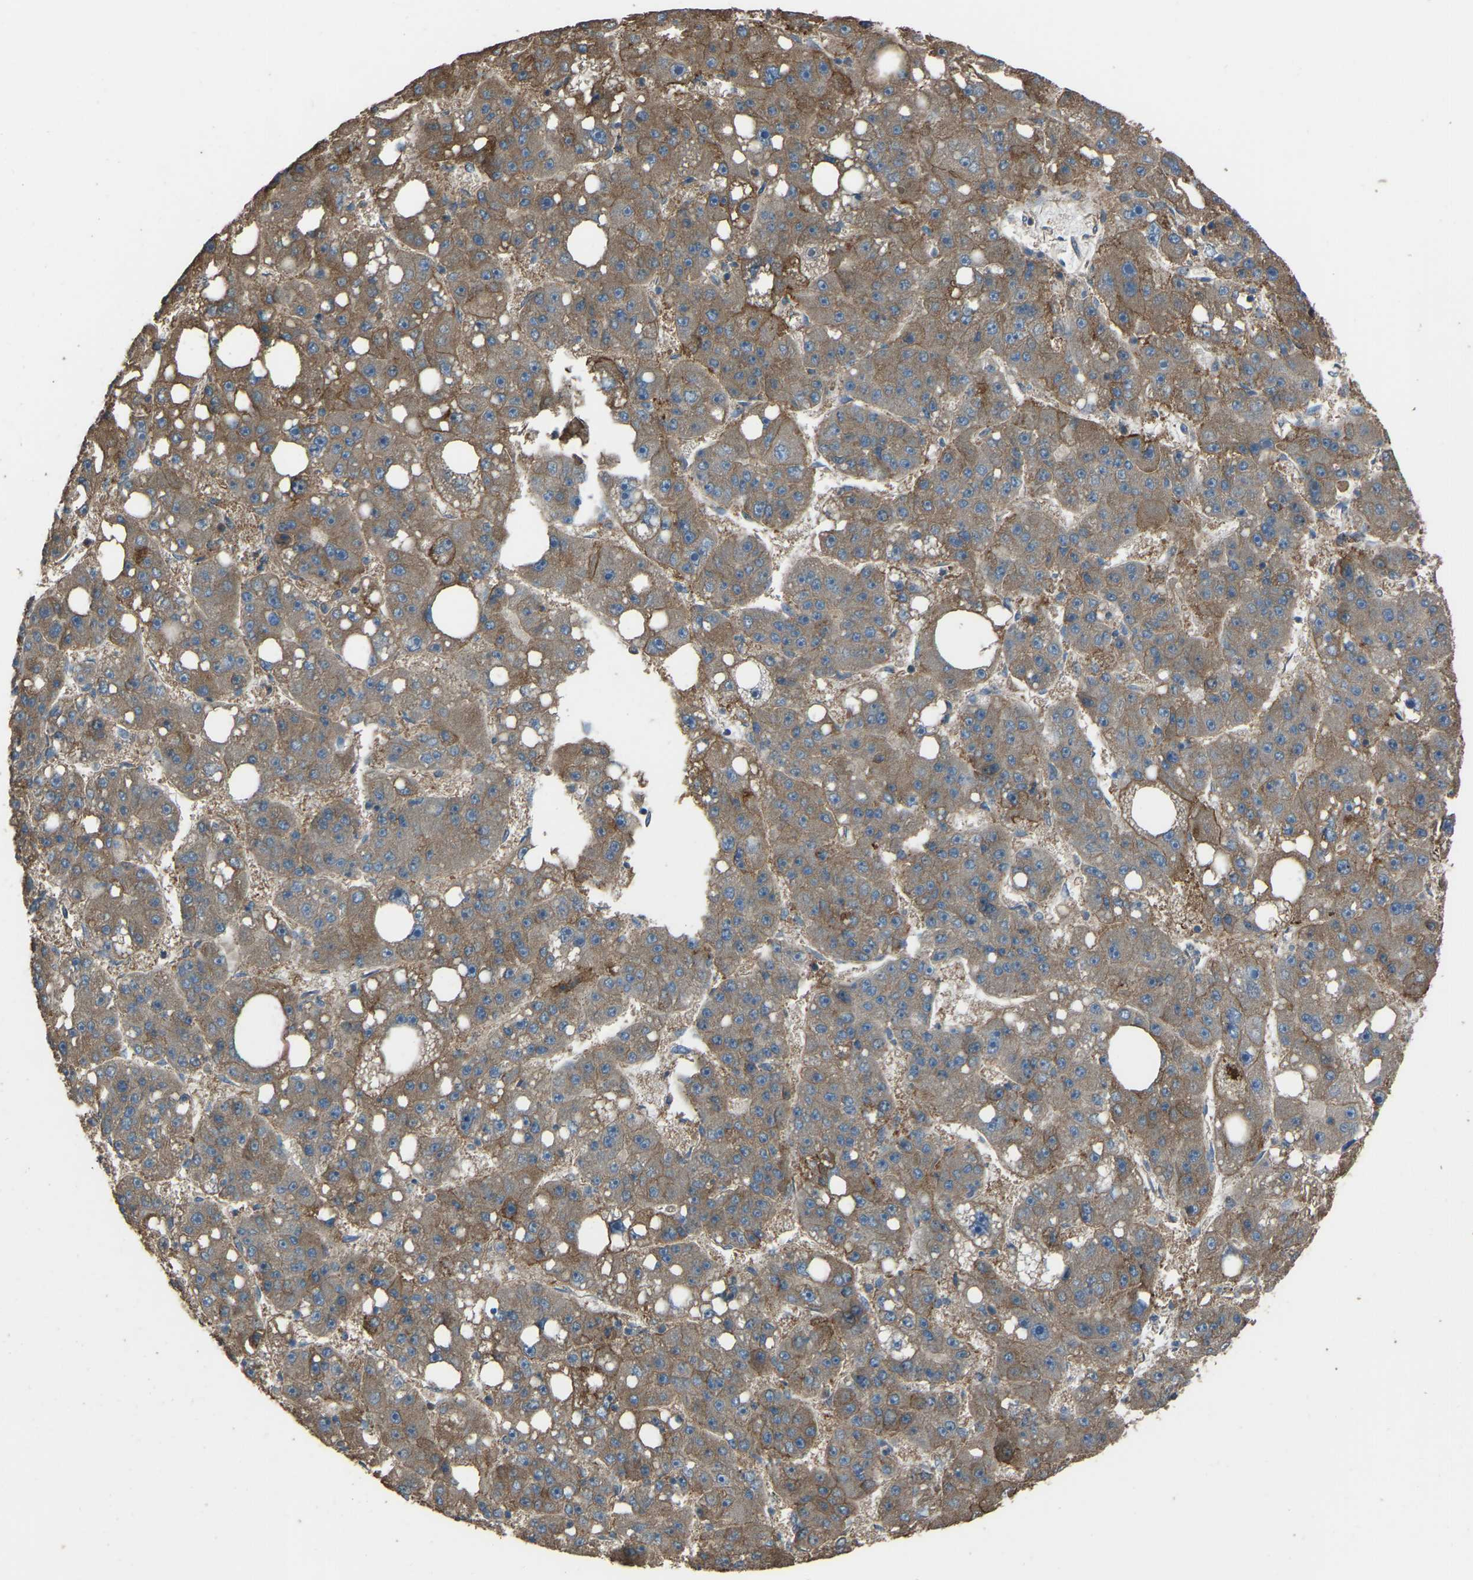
{"staining": {"intensity": "moderate", "quantity": "25%-75%", "location": "cytoplasmic/membranous"}, "tissue": "liver cancer", "cell_type": "Tumor cells", "image_type": "cancer", "snomed": [{"axis": "morphology", "description": "Carcinoma, Hepatocellular, NOS"}, {"axis": "topography", "description": "Liver"}], "caption": "Immunohistochemical staining of human hepatocellular carcinoma (liver) demonstrates moderate cytoplasmic/membranous protein staining in about 25%-75% of tumor cells. The staining was performed using DAB (3,3'-diaminobenzidine), with brown indicating positive protein expression. Nuclei are stained blue with hematoxylin.", "gene": "SLC4A2", "patient": {"sex": "female", "age": 61}}